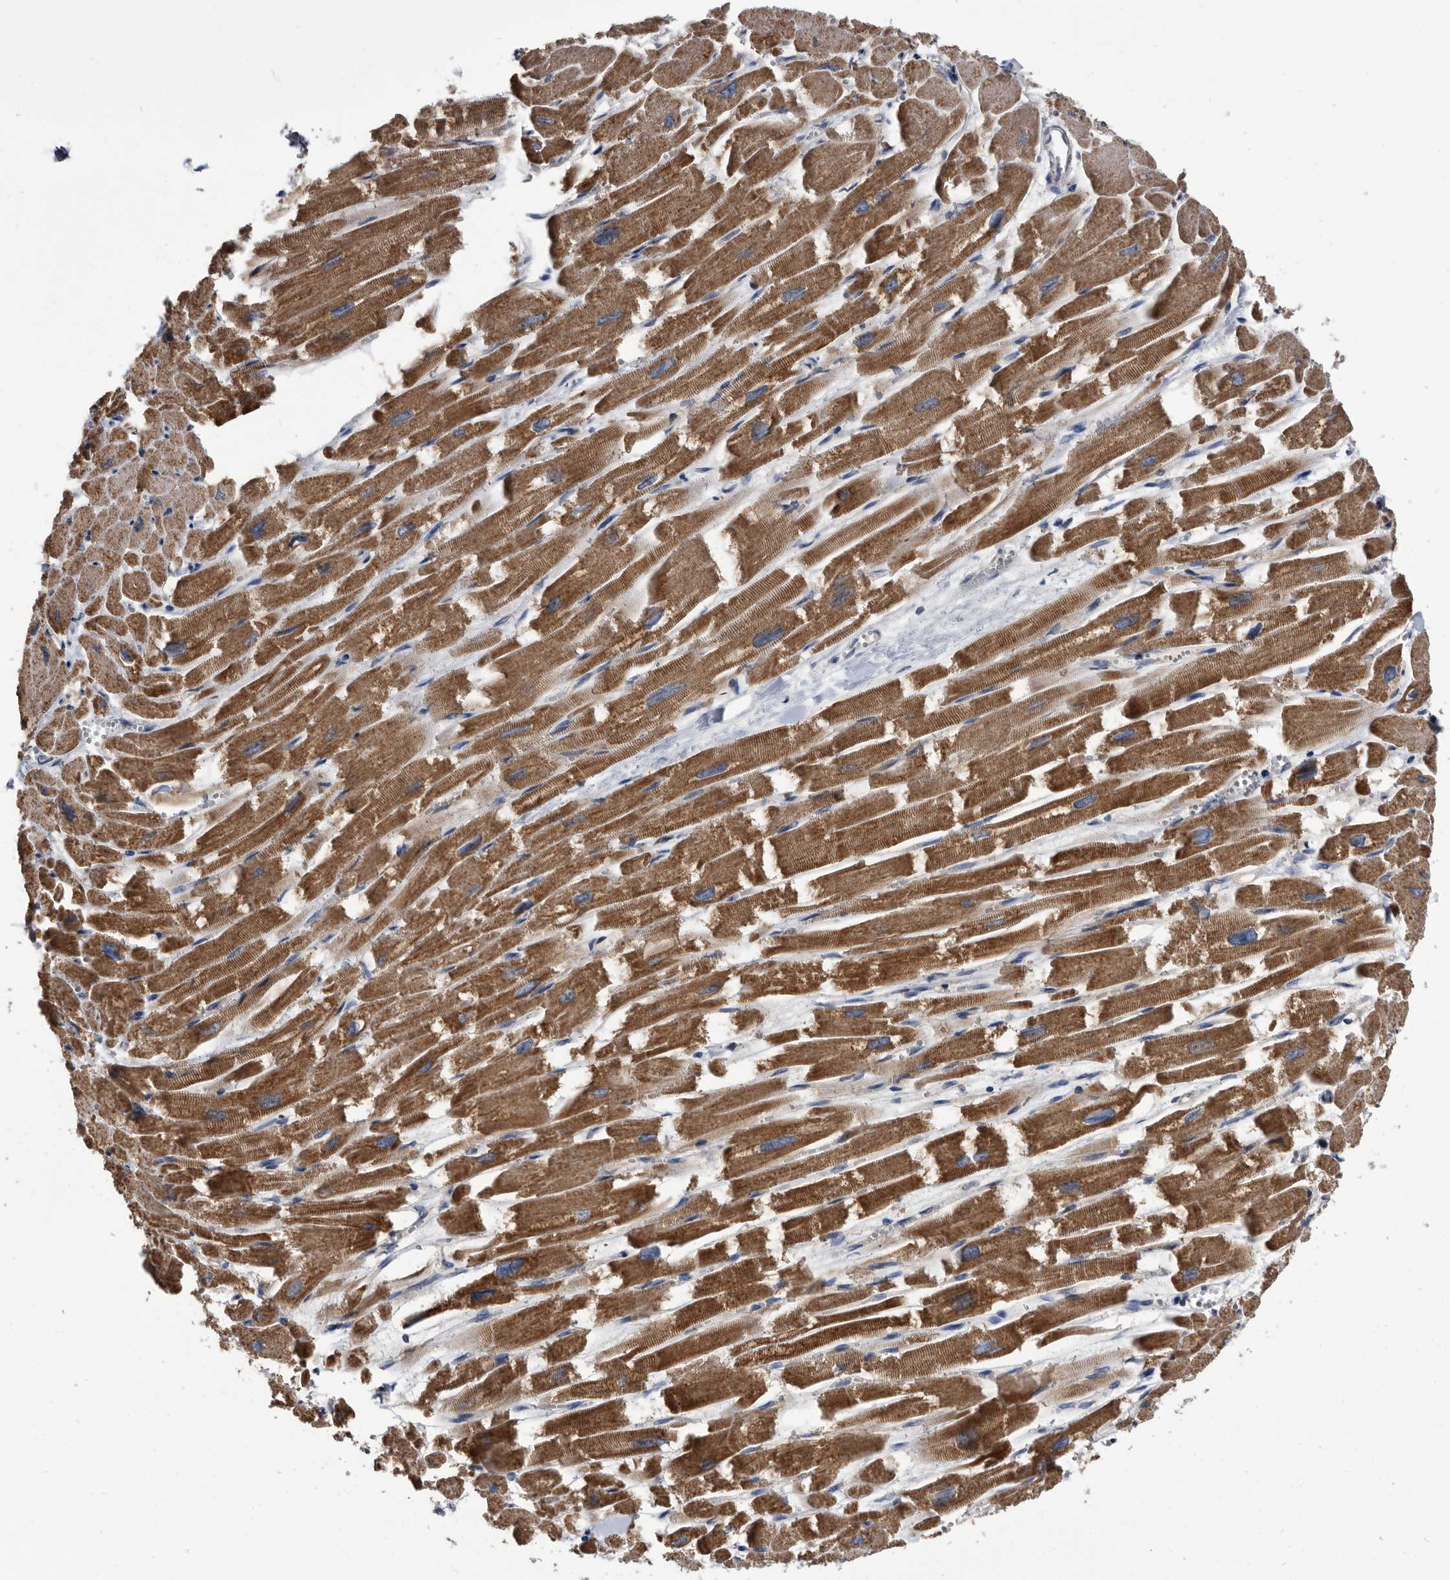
{"staining": {"intensity": "strong", "quantity": ">75%", "location": "cytoplasmic/membranous"}, "tissue": "heart muscle", "cell_type": "Cardiomyocytes", "image_type": "normal", "snomed": [{"axis": "morphology", "description": "Normal tissue, NOS"}, {"axis": "topography", "description": "Heart"}], "caption": "Immunohistochemistry (IHC) (DAB) staining of benign heart muscle shows strong cytoplasmic/membranous protein positivity in approximately >75% of cardiomyocytes. (DAB IHC with brightfield microscopy, high magnification).", "gene": "DTNBP1", "patient": {"sex": "male", "age": 54}}